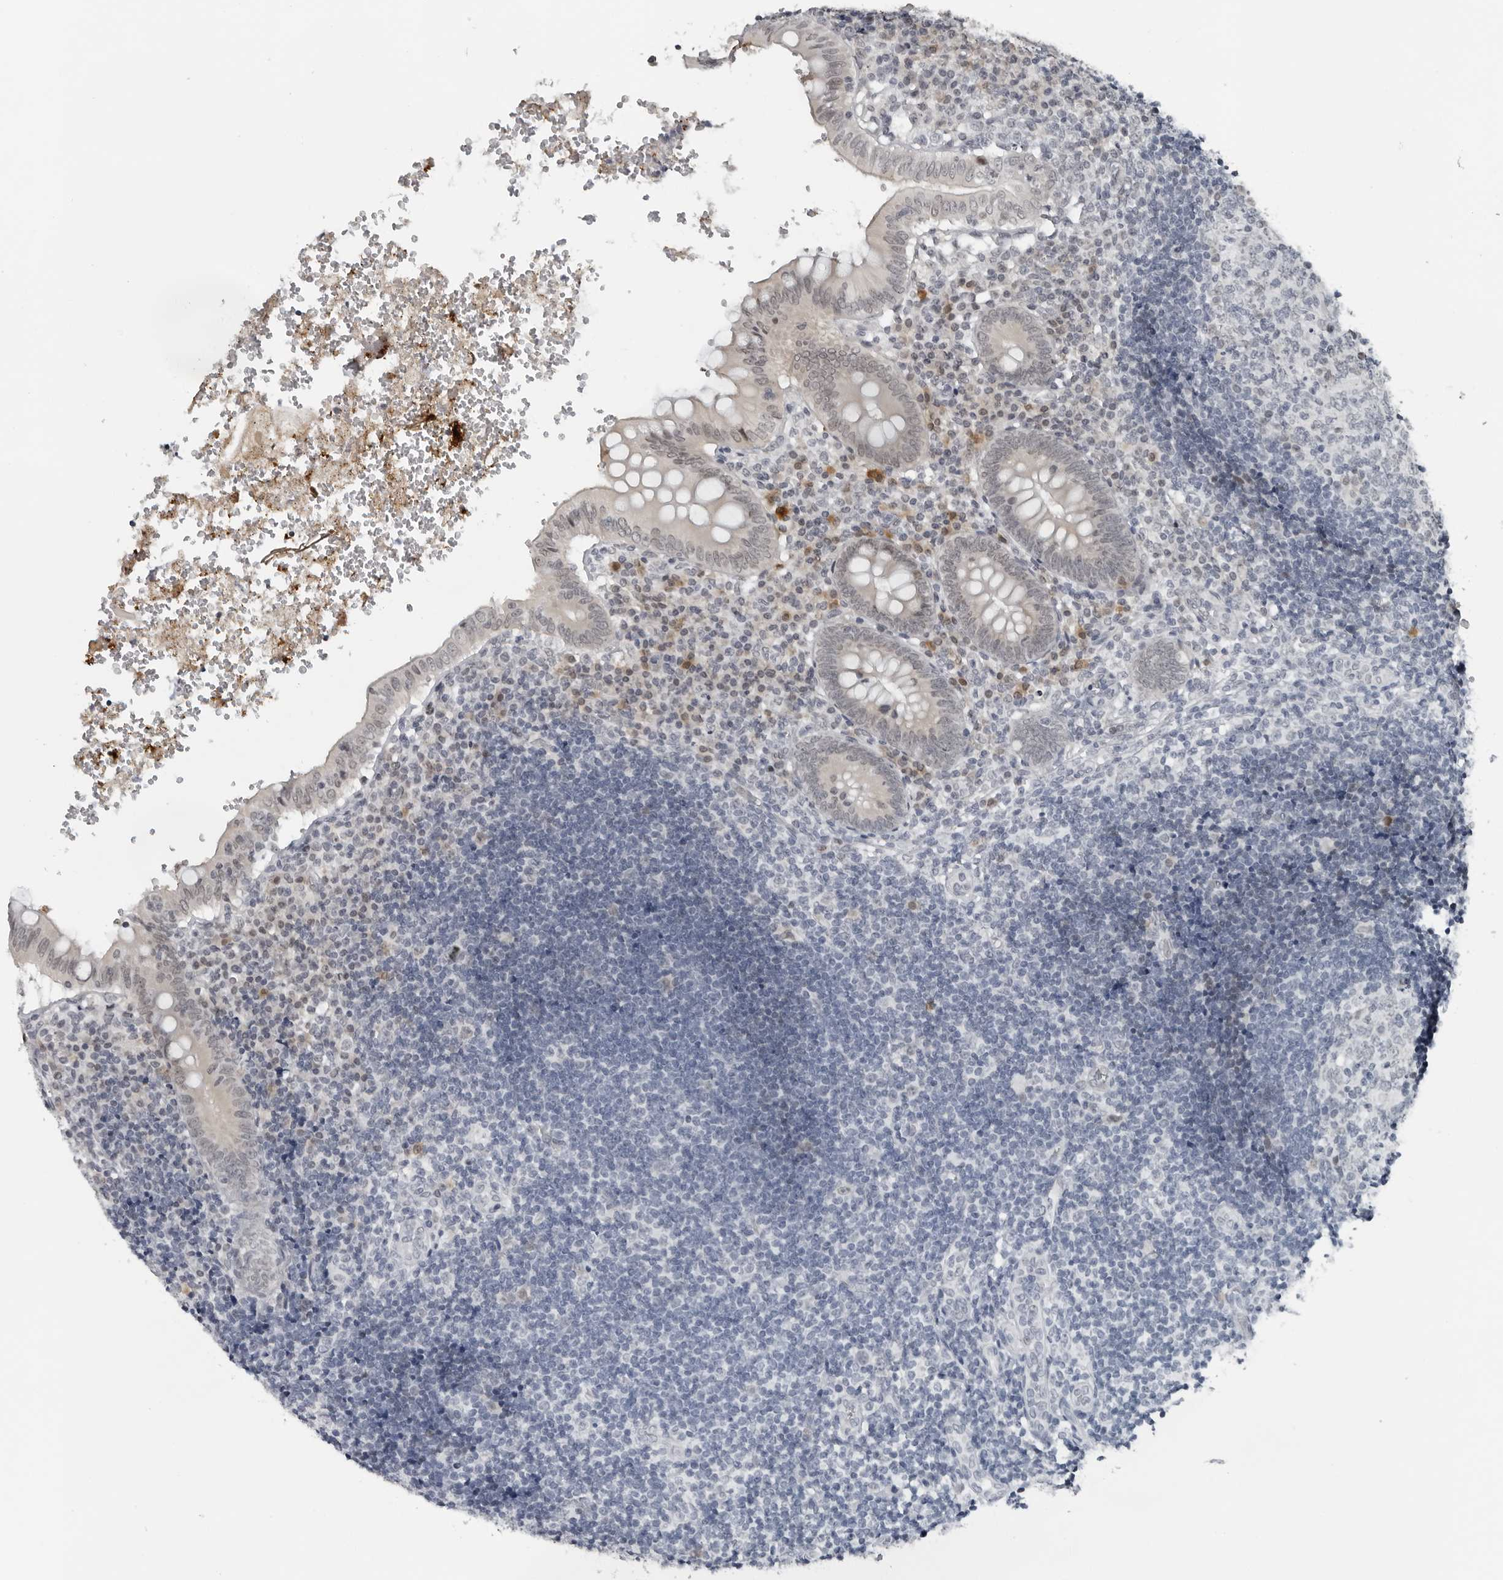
{"staining": {"intensity": "weak", "quantity": "<25%", "location": "nuclear"}, "tissue": "appendix", "cell_type": "Glandular cells", "image_type": "normal", "snomed": [{"axis": "morphology", "description": "Normal tissue, NOS"}, {"axis": "topography", "description": "Appendix"}], "caption": "This histopathology image is of normal appendix stained with immunohistochemistry (IHC) to label a protein in brown with the nuclei are counter-stained blue. There is no staining in glandular cells. Brightfield microscopy of IHC stained with DAB (brown) and hematoxylin (blue), captured at high magnification.", "gene": "PPP1R42", "patient": {"sex": "male", "age": 8}}